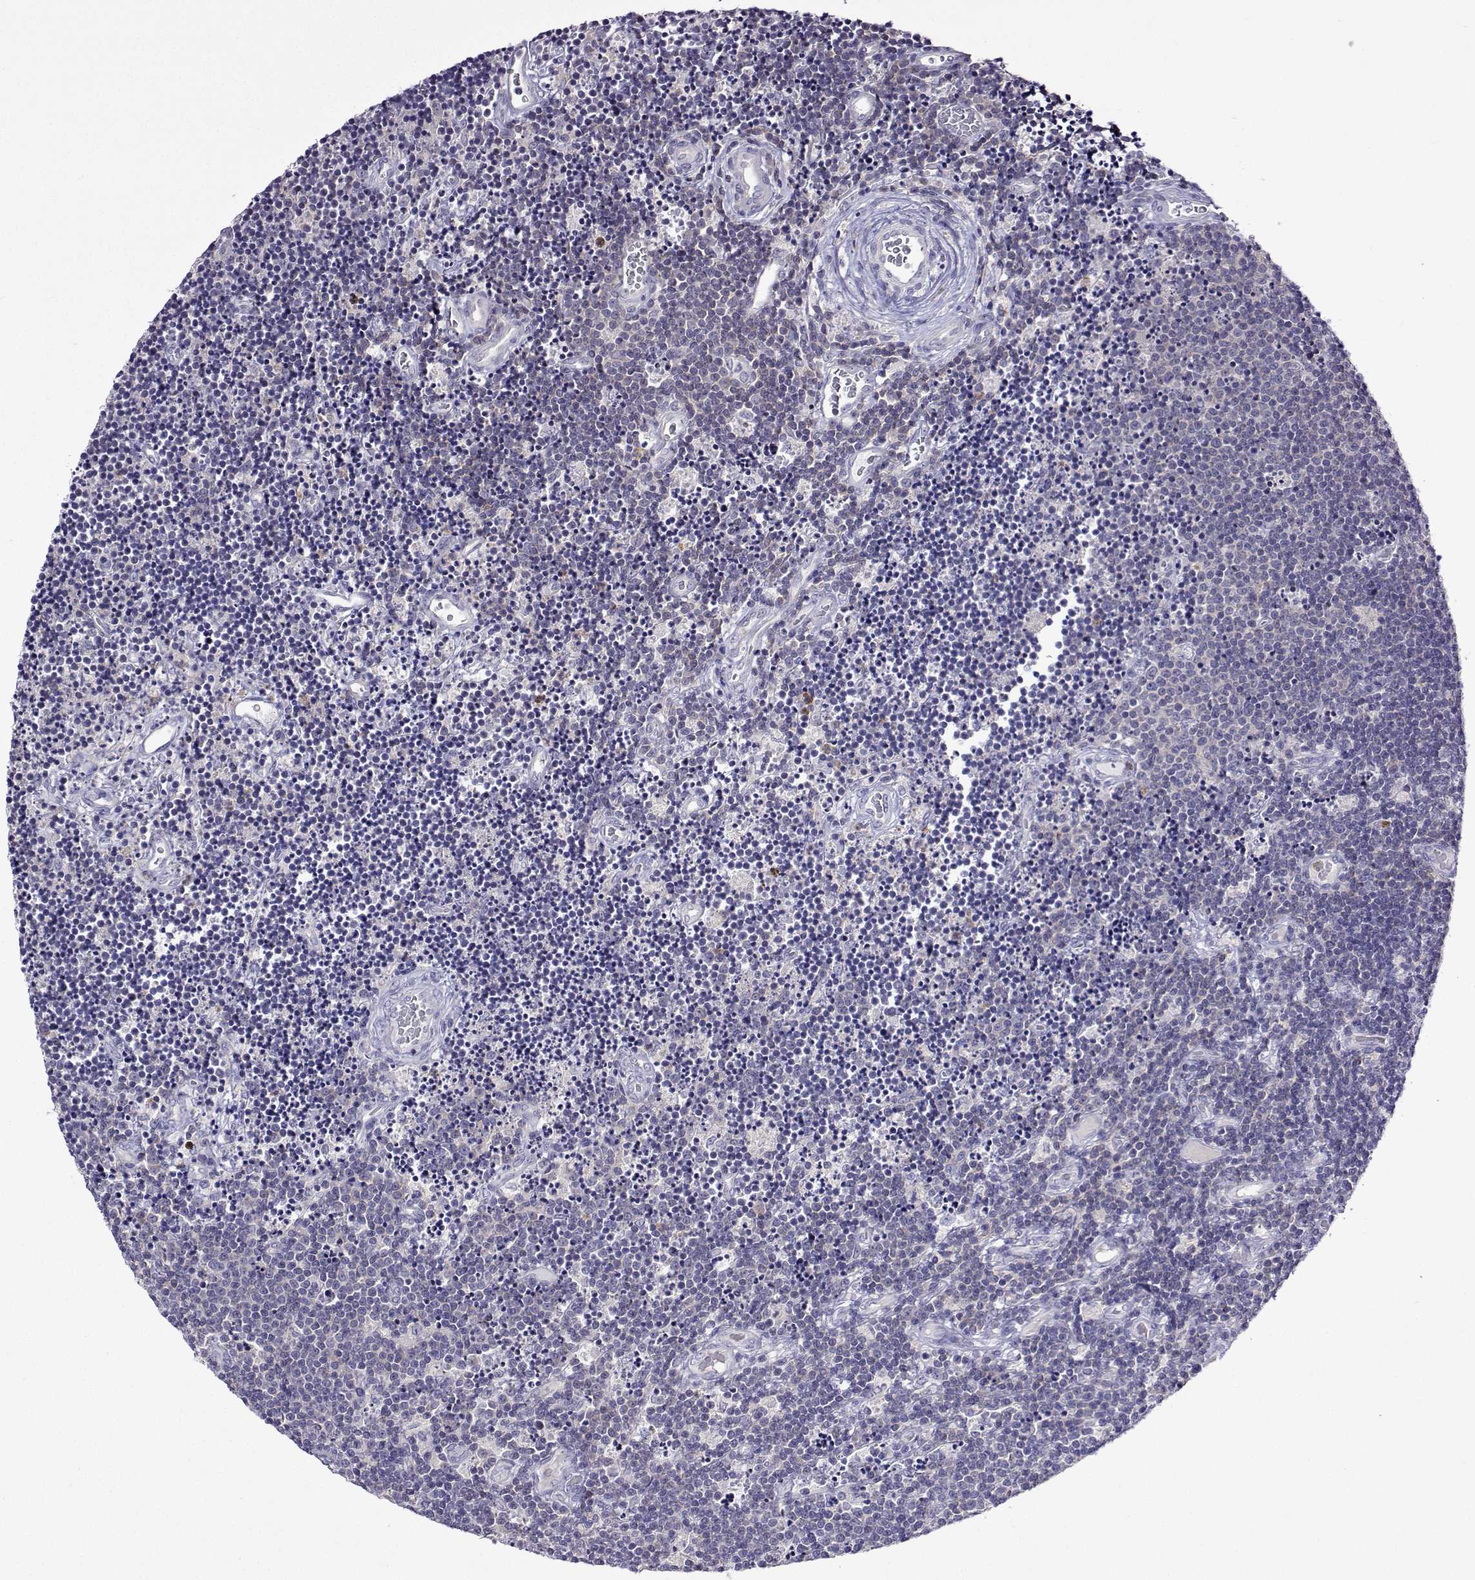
{"staining": {"intensity": "negative", "quantity": "none", "location": "none"}, "tissue": "lymphoma", "cell_type": "Tumor cells", "image_type": "cancer", "snomed": [{"axis": "morphology", "description": "Malignant lymphoma, non-Hodgkin's type, Low grade"}, {"axis": "topography", "description": "Brain"}], "caption": "Immunohistochemistry (IHC) of lymphoma exhibits no expression in tumor cells.", "gene": "SULT2A1", "patient": {"sex": "female", "age": 66}}